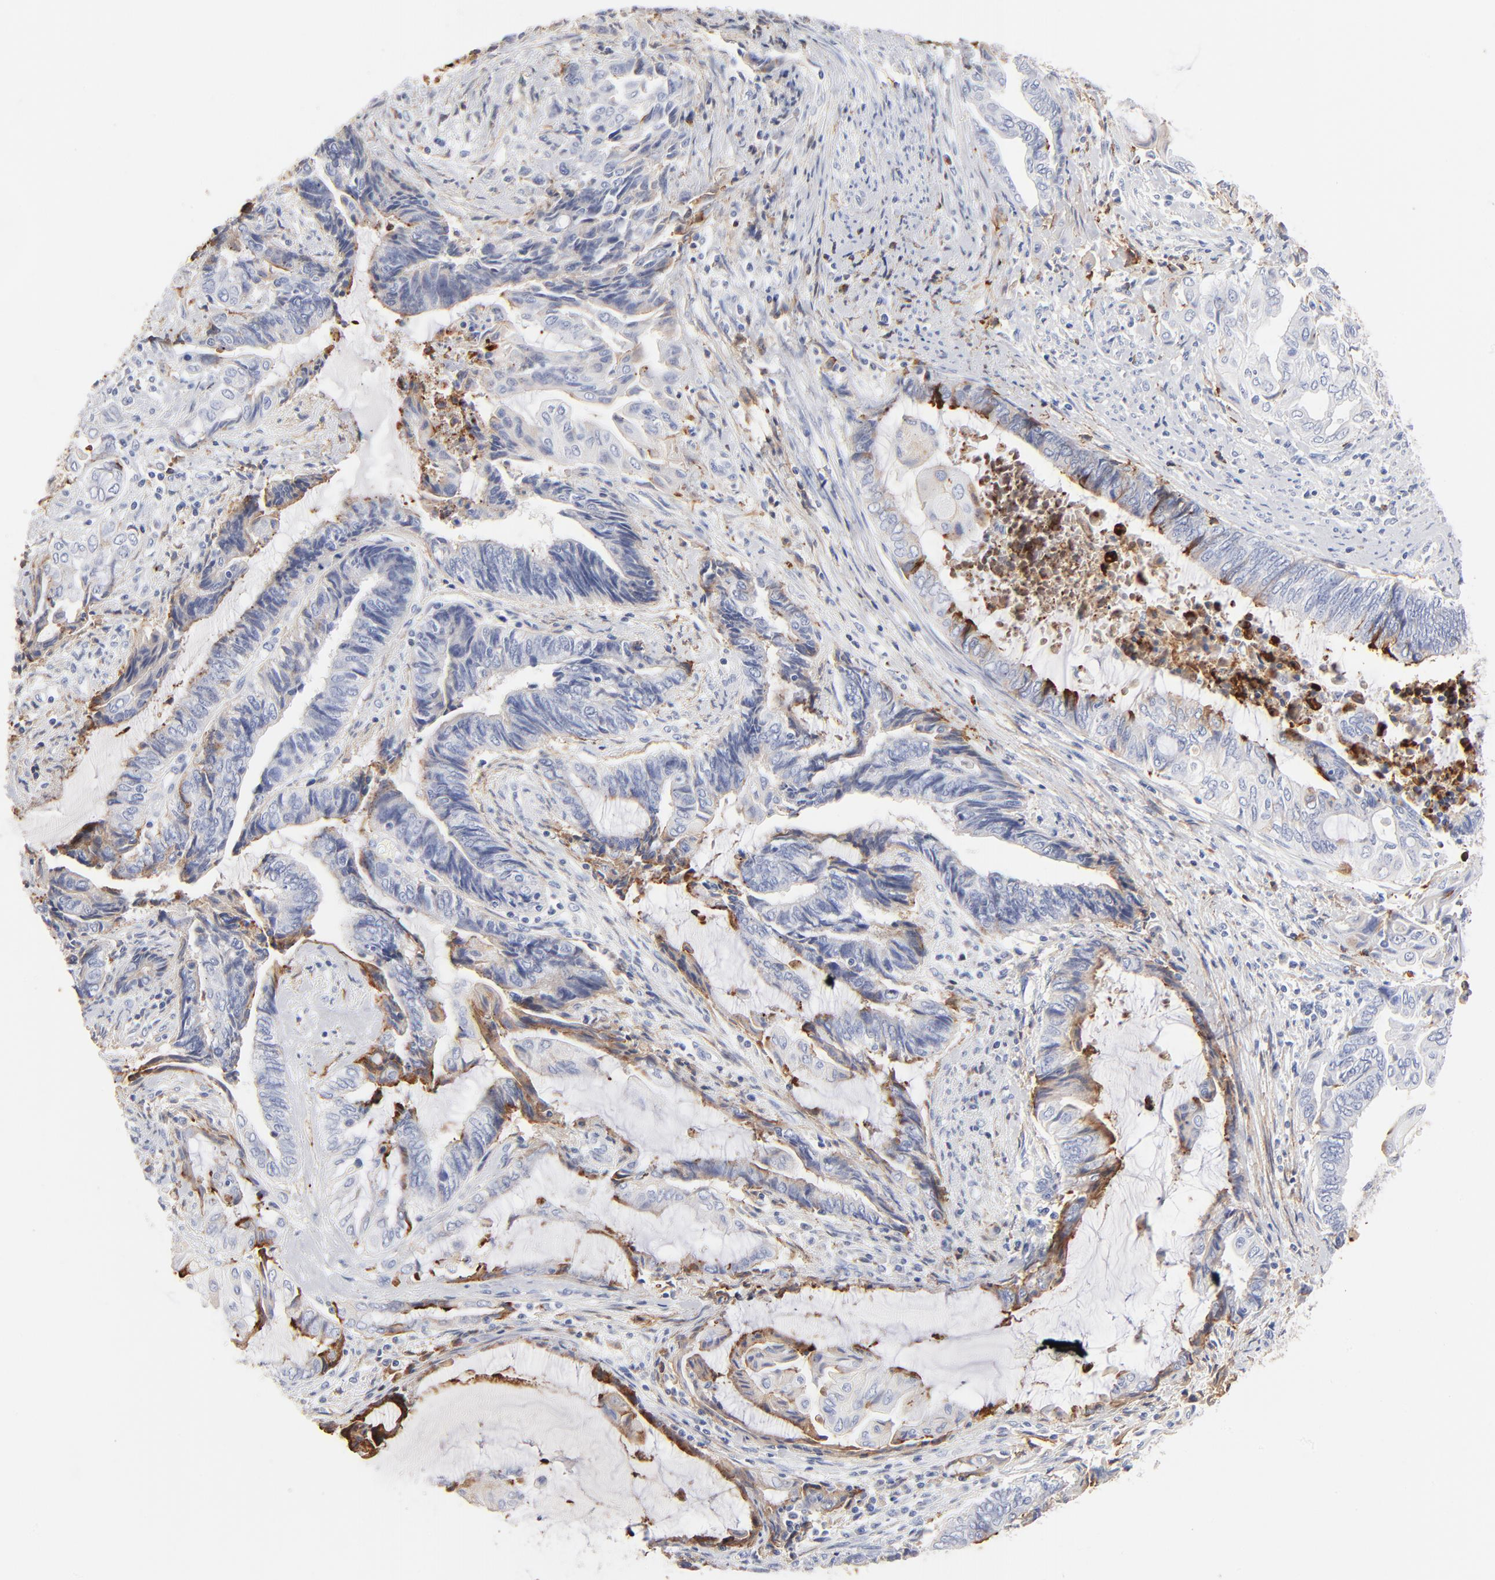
{"staining": {"intensity": "negative", "quantity": "none", "location": "none"}, "tissue": "endometrial cancer", "cell_type": "Tumor cells", "image_type": "cancer", "snomed": [{"axis": "morphology", "description": "Adenocarcinoma, NOS"}, {"axis": "topography", "description": "Uterus"}, {"axis": "topography", "description": "Endometrium"}], "caption": "Human adenocarcinoma (endometrial) stained for a protein using immunohistochemistry (IHC) displays no positivity in tumor cells.", "gene": "APOH", "patient": {"sex": "female", "age": 70}}